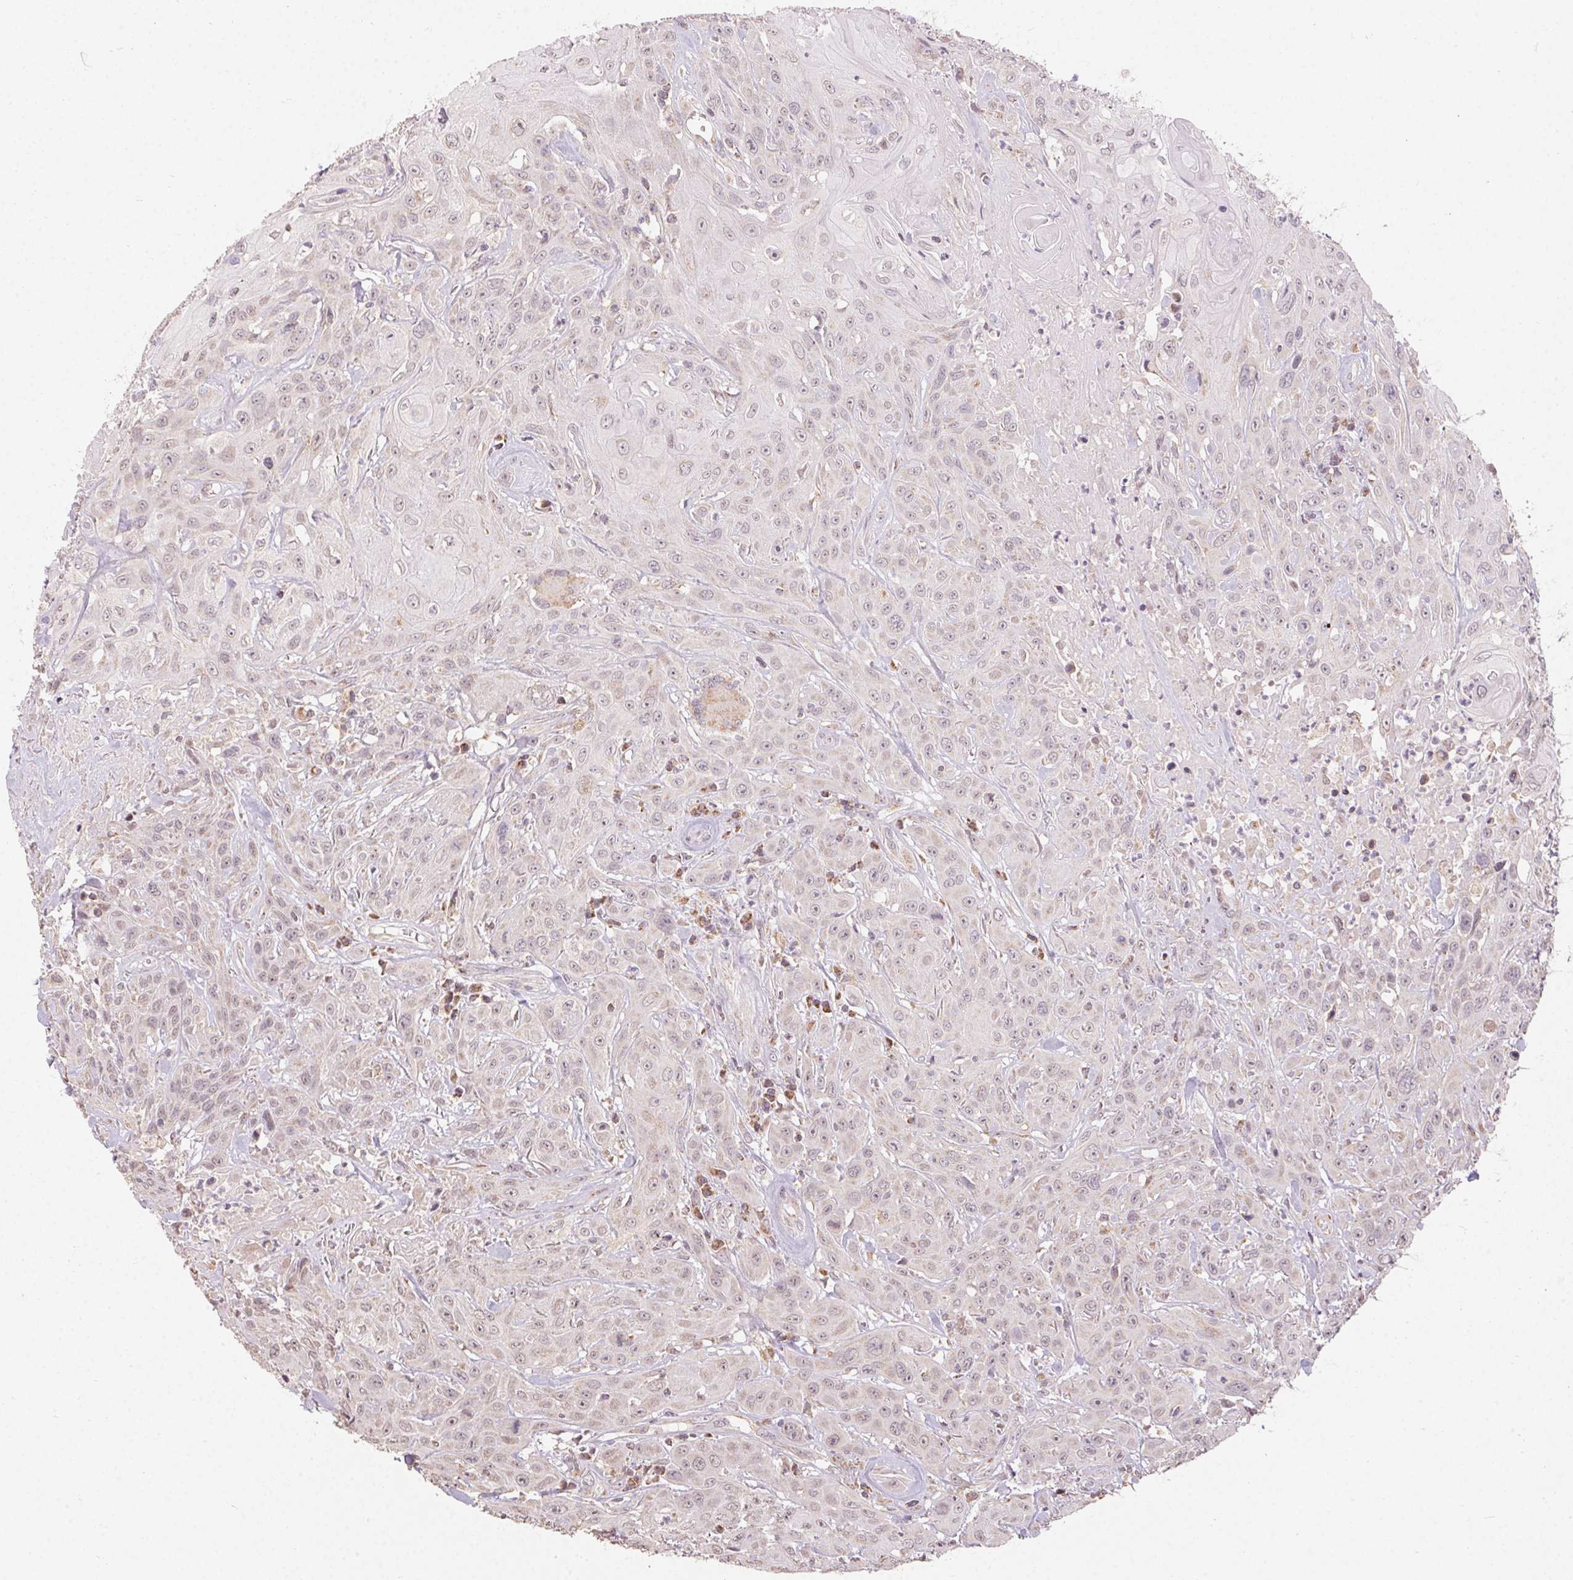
{"staining": {"intensity": "negative", "quantity": "none", "location": "none"}, "tissue": "head and neck cancer", "cell_type": "Tumor cells", "image_type": "cancer", "snomed": [{"axis": "morphology", "description": "Squamous cell carcinoma, NOS"}, {"axis": "topography", "description": "Skin"}, {"axis": "topography", "description": "Head-Neck"}], "caption": "DAB (3,3'-diaminobenzidine) immunohistochemical staining of squamous cell carcinoma (head and neck) displays no significant expression in tumor cells.", "gene": "CLASP1", "patient": {"sex": "male", "age": 80}}